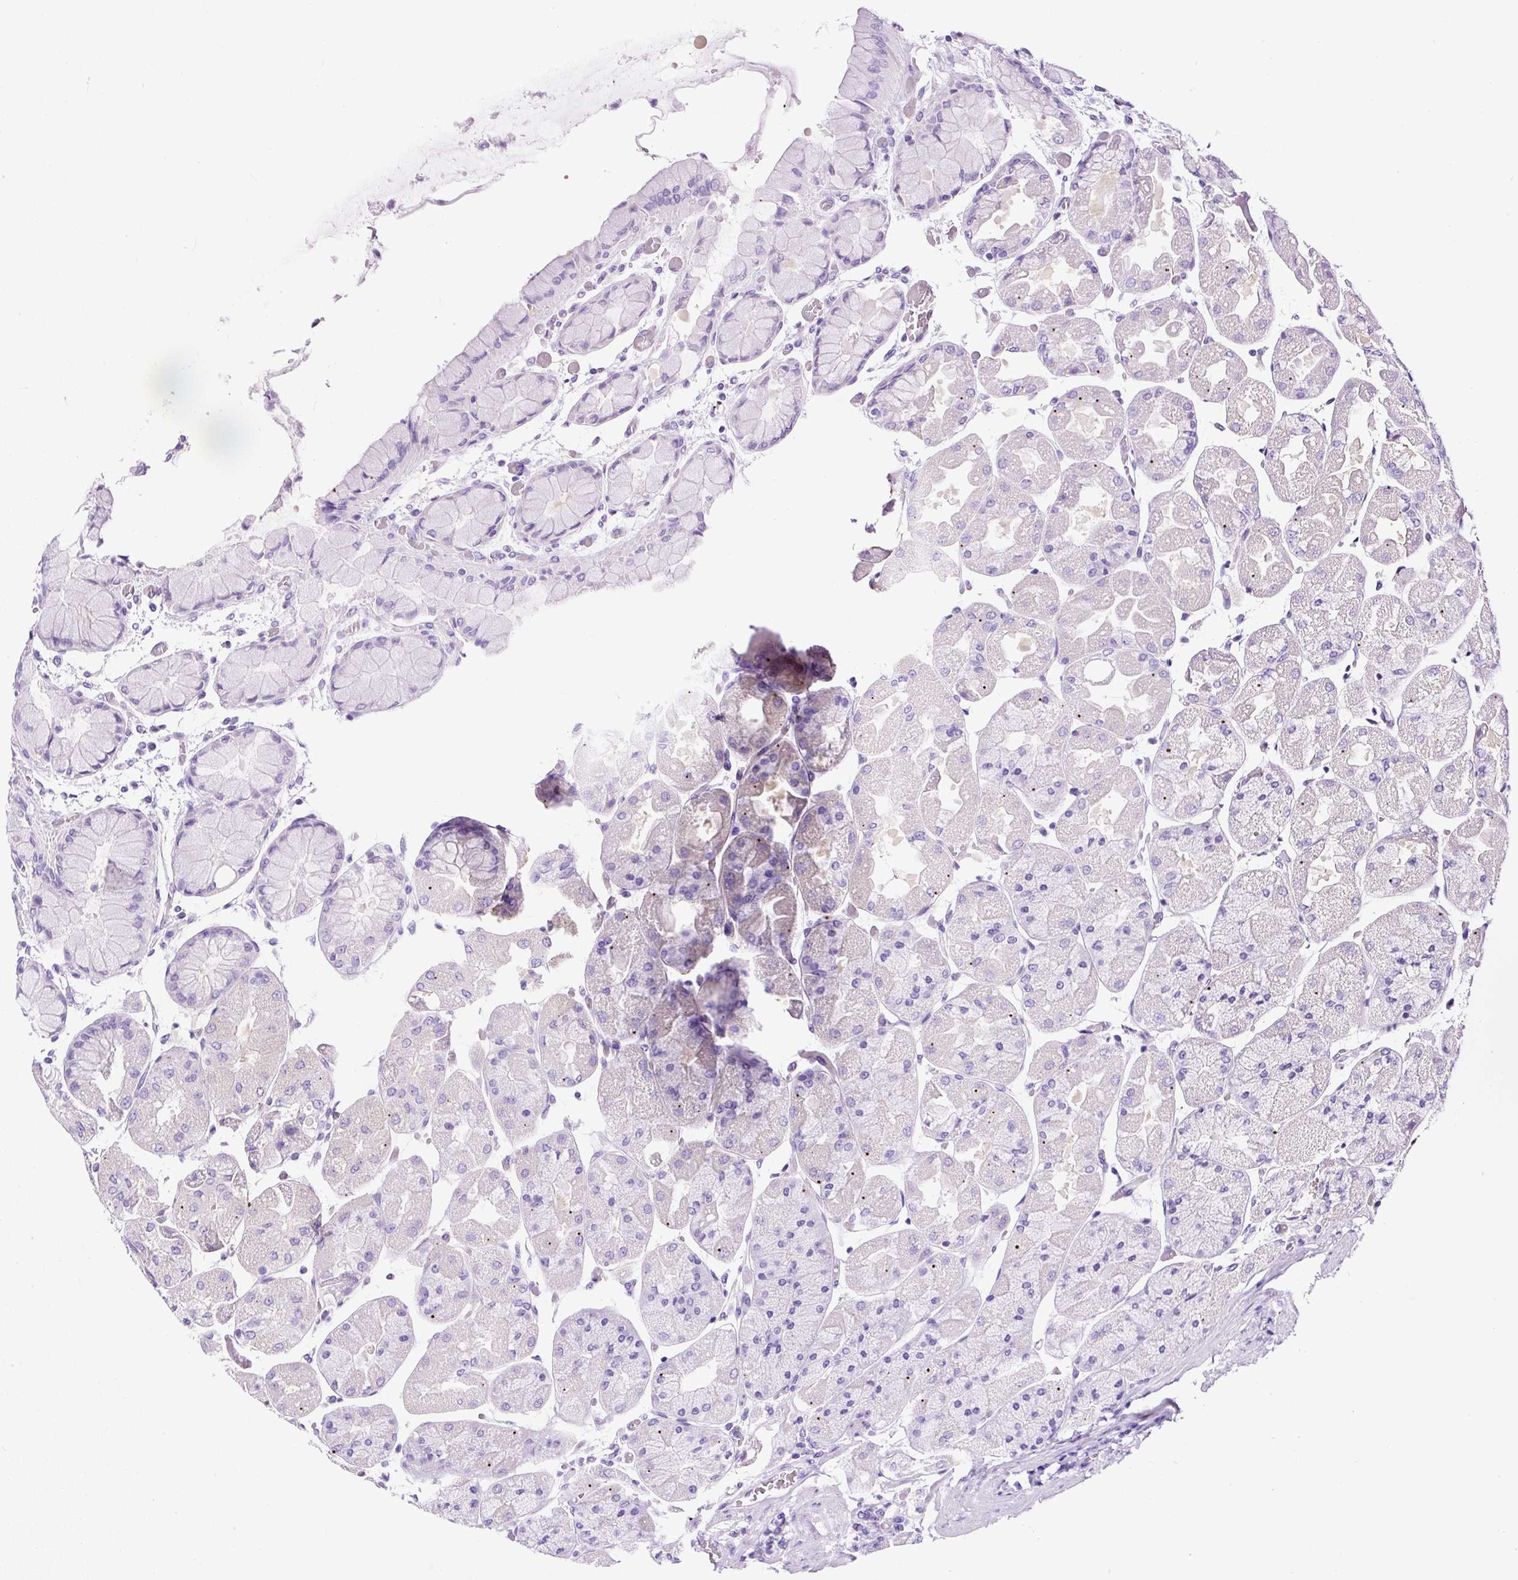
{"staining": {"intensity": "negative", "quantity": "none", "location": "none"}, "tissue": "stomach", "cell_type": "Glandular cells", "image_type": "normal", "snomed": [{"axis": "morphology", "description": "Normal tissue, NOS"}, {"axis": "topography", "description": "Stomach"}], "caption": "The micrograph exhibits no staining of glandular cells in unremarkable stomach. (DAB IHC with hematoxylin counter stain).", "gene": "STOX2", "patient": {"sex": "female", "age": 61}}